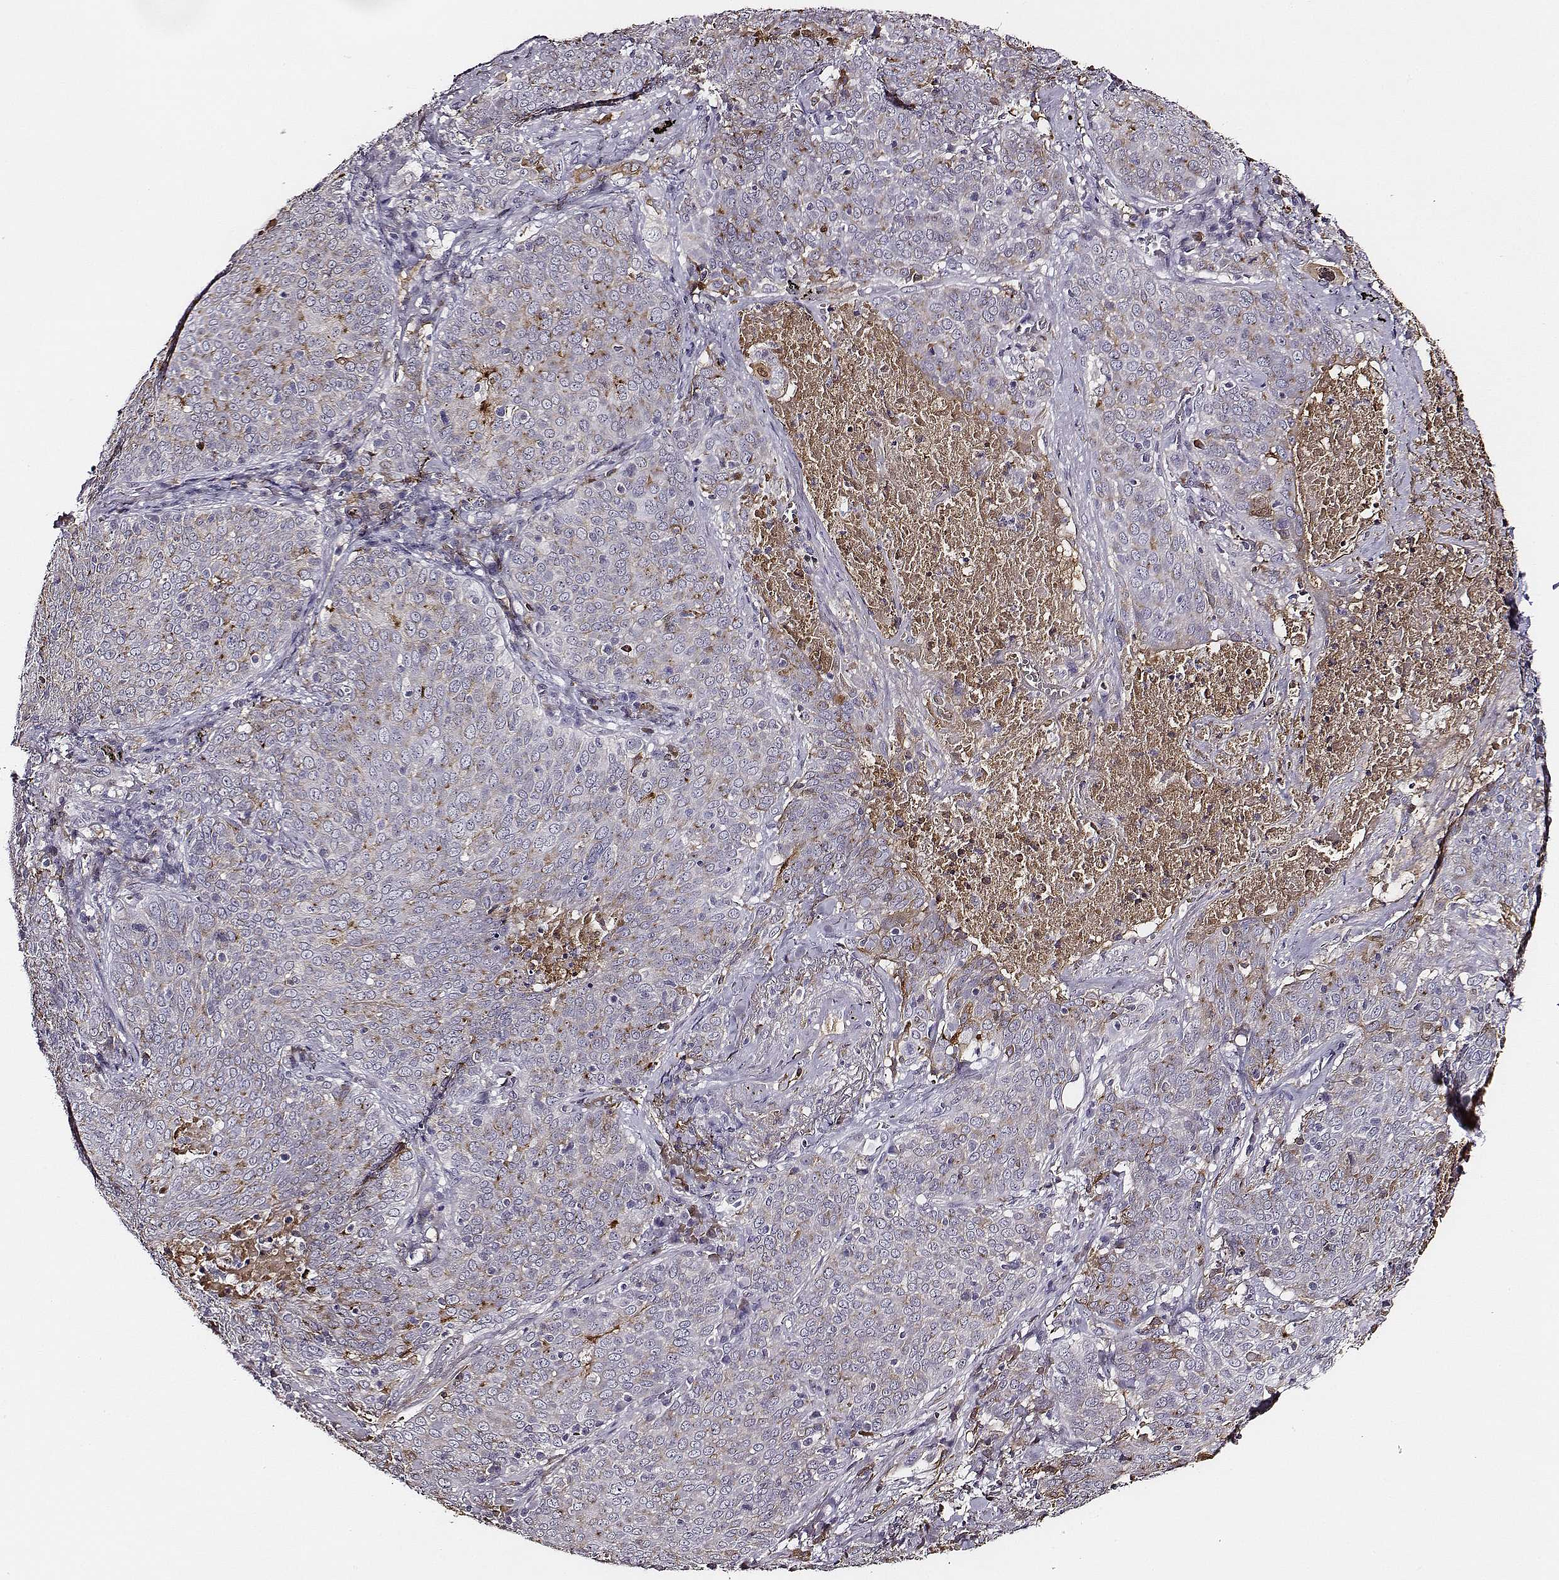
{"staining": {"intensity": "weak", "quantity": "<25%", "location": "cytoplasmic/membranous"}, "tissue": "lung cancer", "cell_type": "Tumor cells", "image_type": "cancer", "snomed": [{"axis": "morphology", "description": "Squamous cell carcinoma, NOS"}, {"axis": "topography", "description": "Lung"}], "caption": "Tumor cells are negative for brown protein staining in squamous cell carcinoma (lung).", "gene": "TF", "patient": {"sex": "male", "age": 82}}